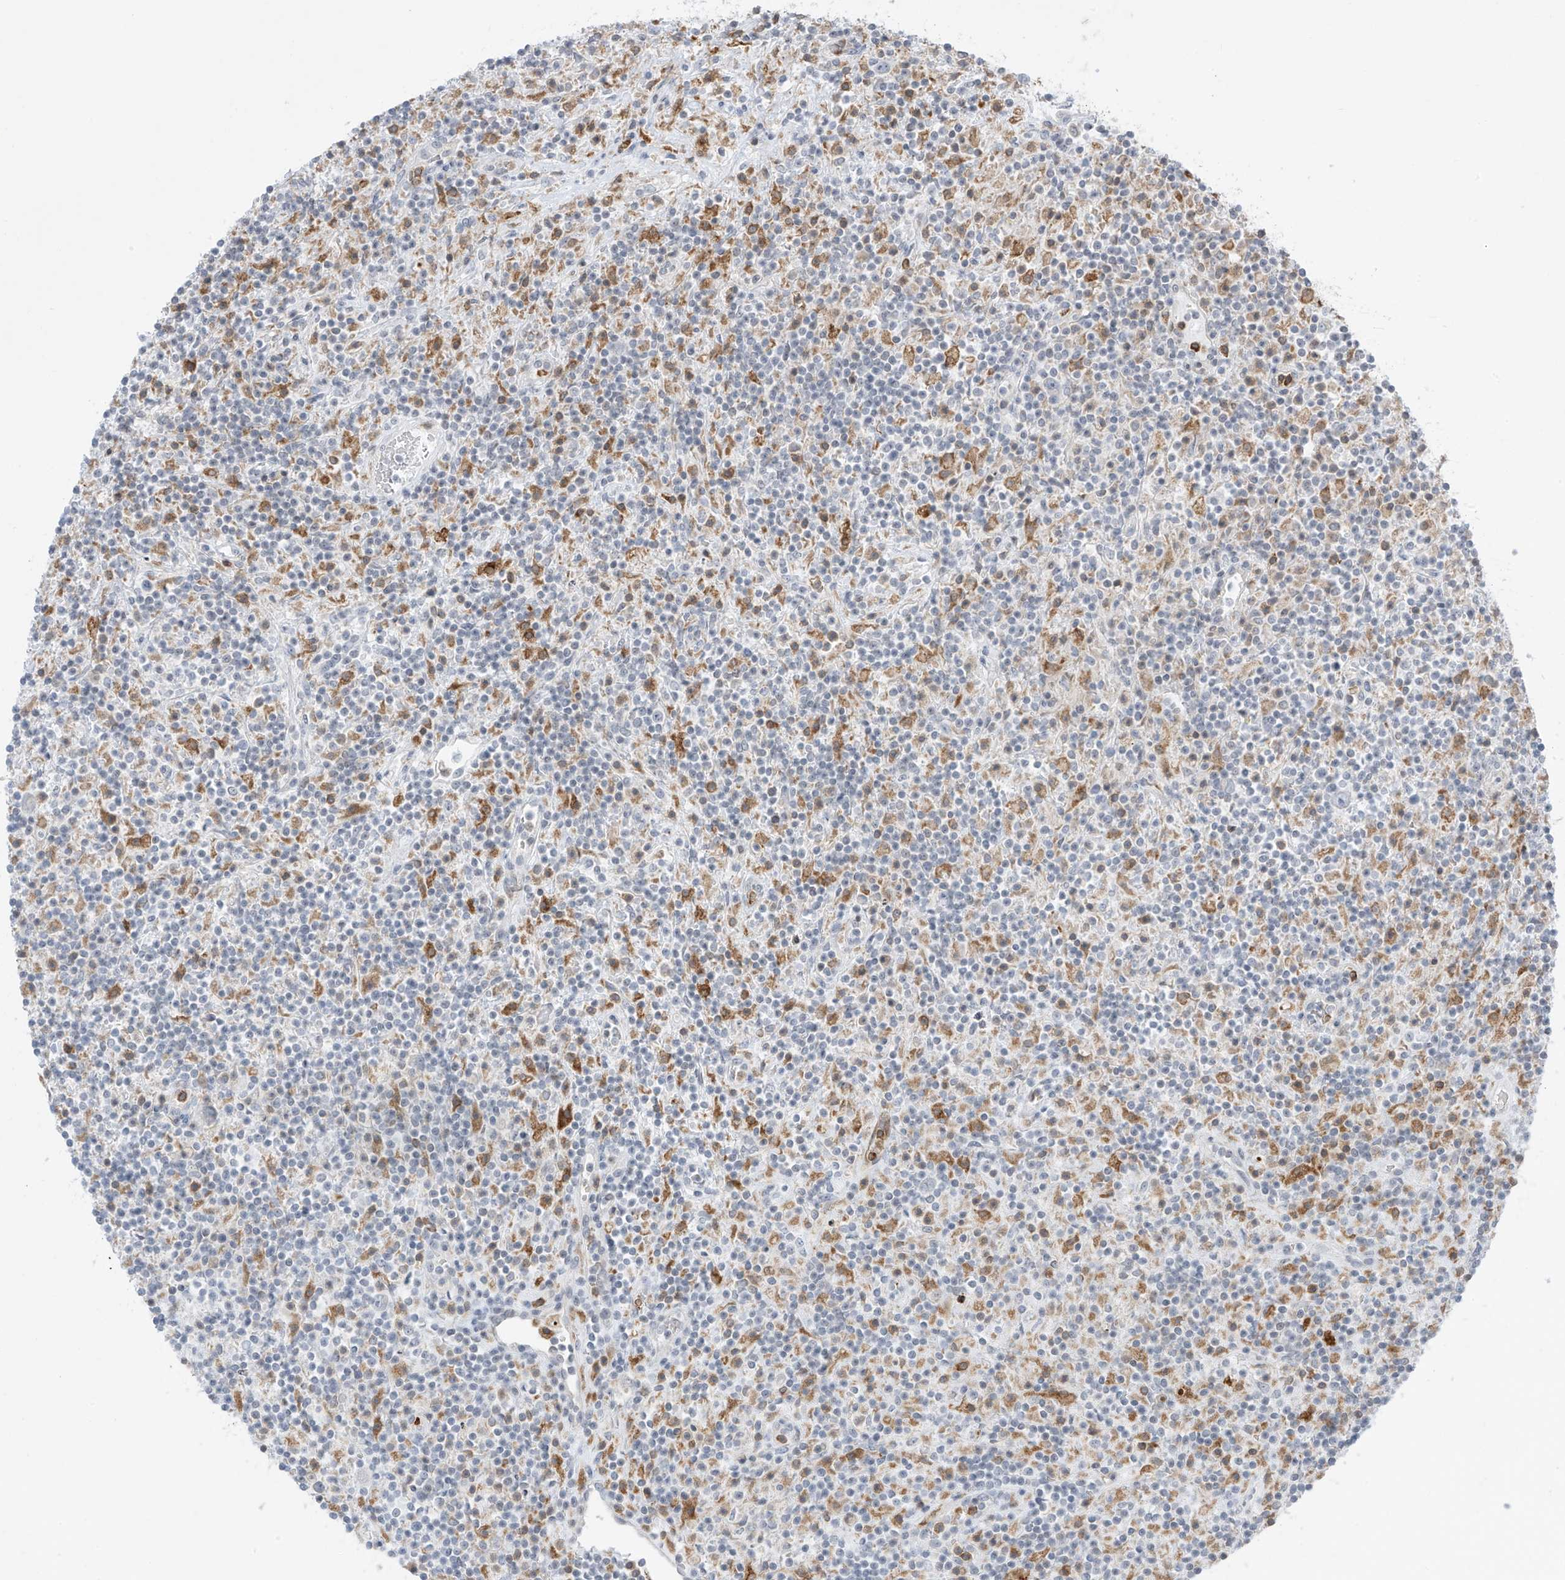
{"staining": {"intensity": "negative", "quantity": "none", "location": "none"}, "tissue": "lymphoma", "cell_type": "Tumor cells", "image_type": "cancer", "snomed": [{"axis": "morphology", "description": "Hodgkin's disease, NOS"}, {"axis": "topography", "description": "Lymph node"}], "caption": "This photomicrograph is of lymphoma stained with immunohistochemistry to label a protein in brown with the nuclei are counter-stained blue. There is no expression in tumor cells.", "gene": "TBXAS1", "patient": {"sex": "male", "age": 70}}